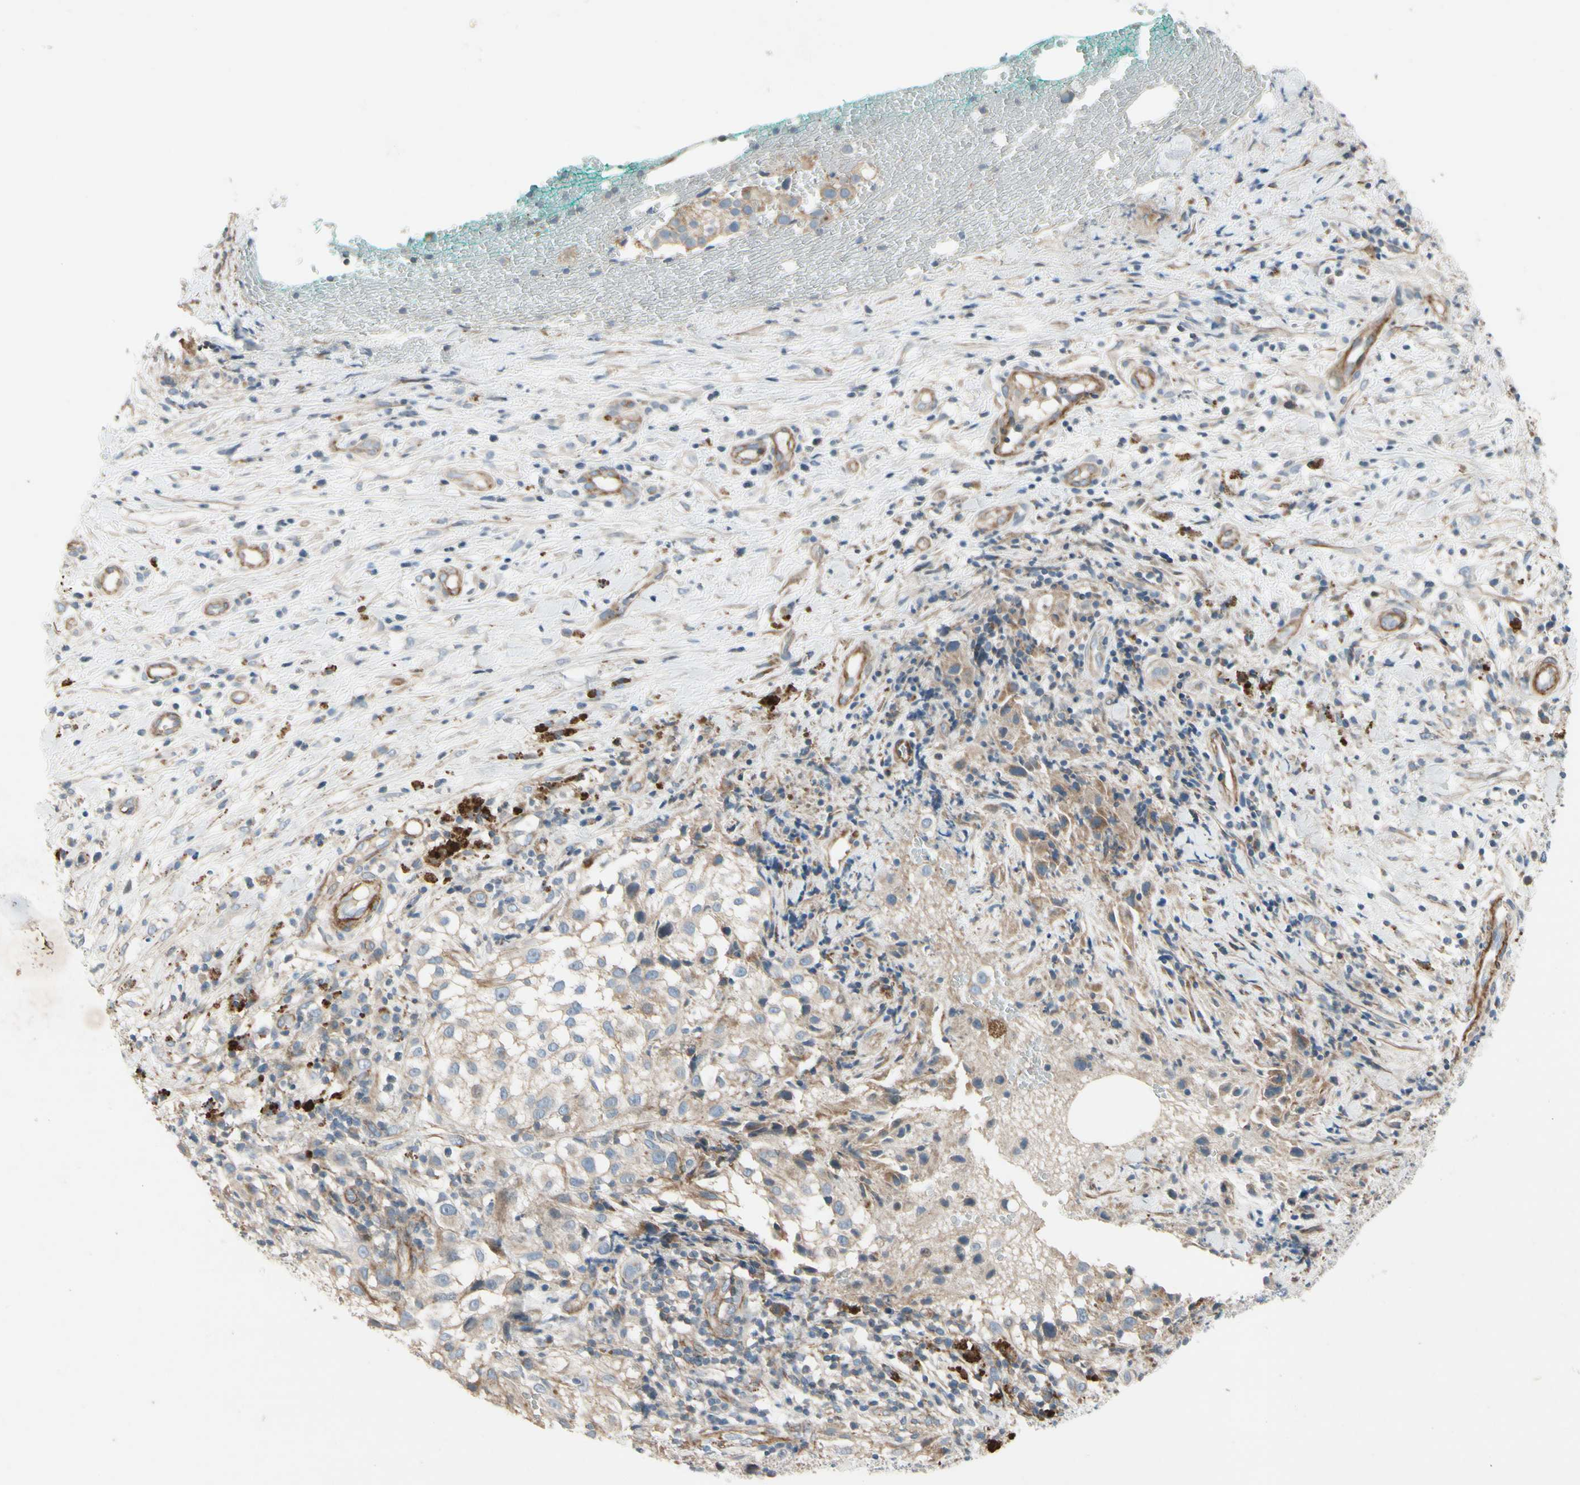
{"staining": {"intensity": "weak", "quantity": ">75%", "location": "cytoplasmic/membranous"}, "tissue": "melanoma", "cell_type": "Tumor cells", "image_type": "cancer", "snomed": [{"axis": "morphology", "description": "Necrosis, NOS"}, {"axis": "morphology", "description": "Malignant melanoma, NOS"}, {"axis": "topography", "description": "Skin"}], "caption": "Tumor cells show low levels of weak cytoplasmic/membranous expression in about >75% of cells in melanoma.", "gene": "TPM1", "patient": {"sex": "female", "age": 87}}